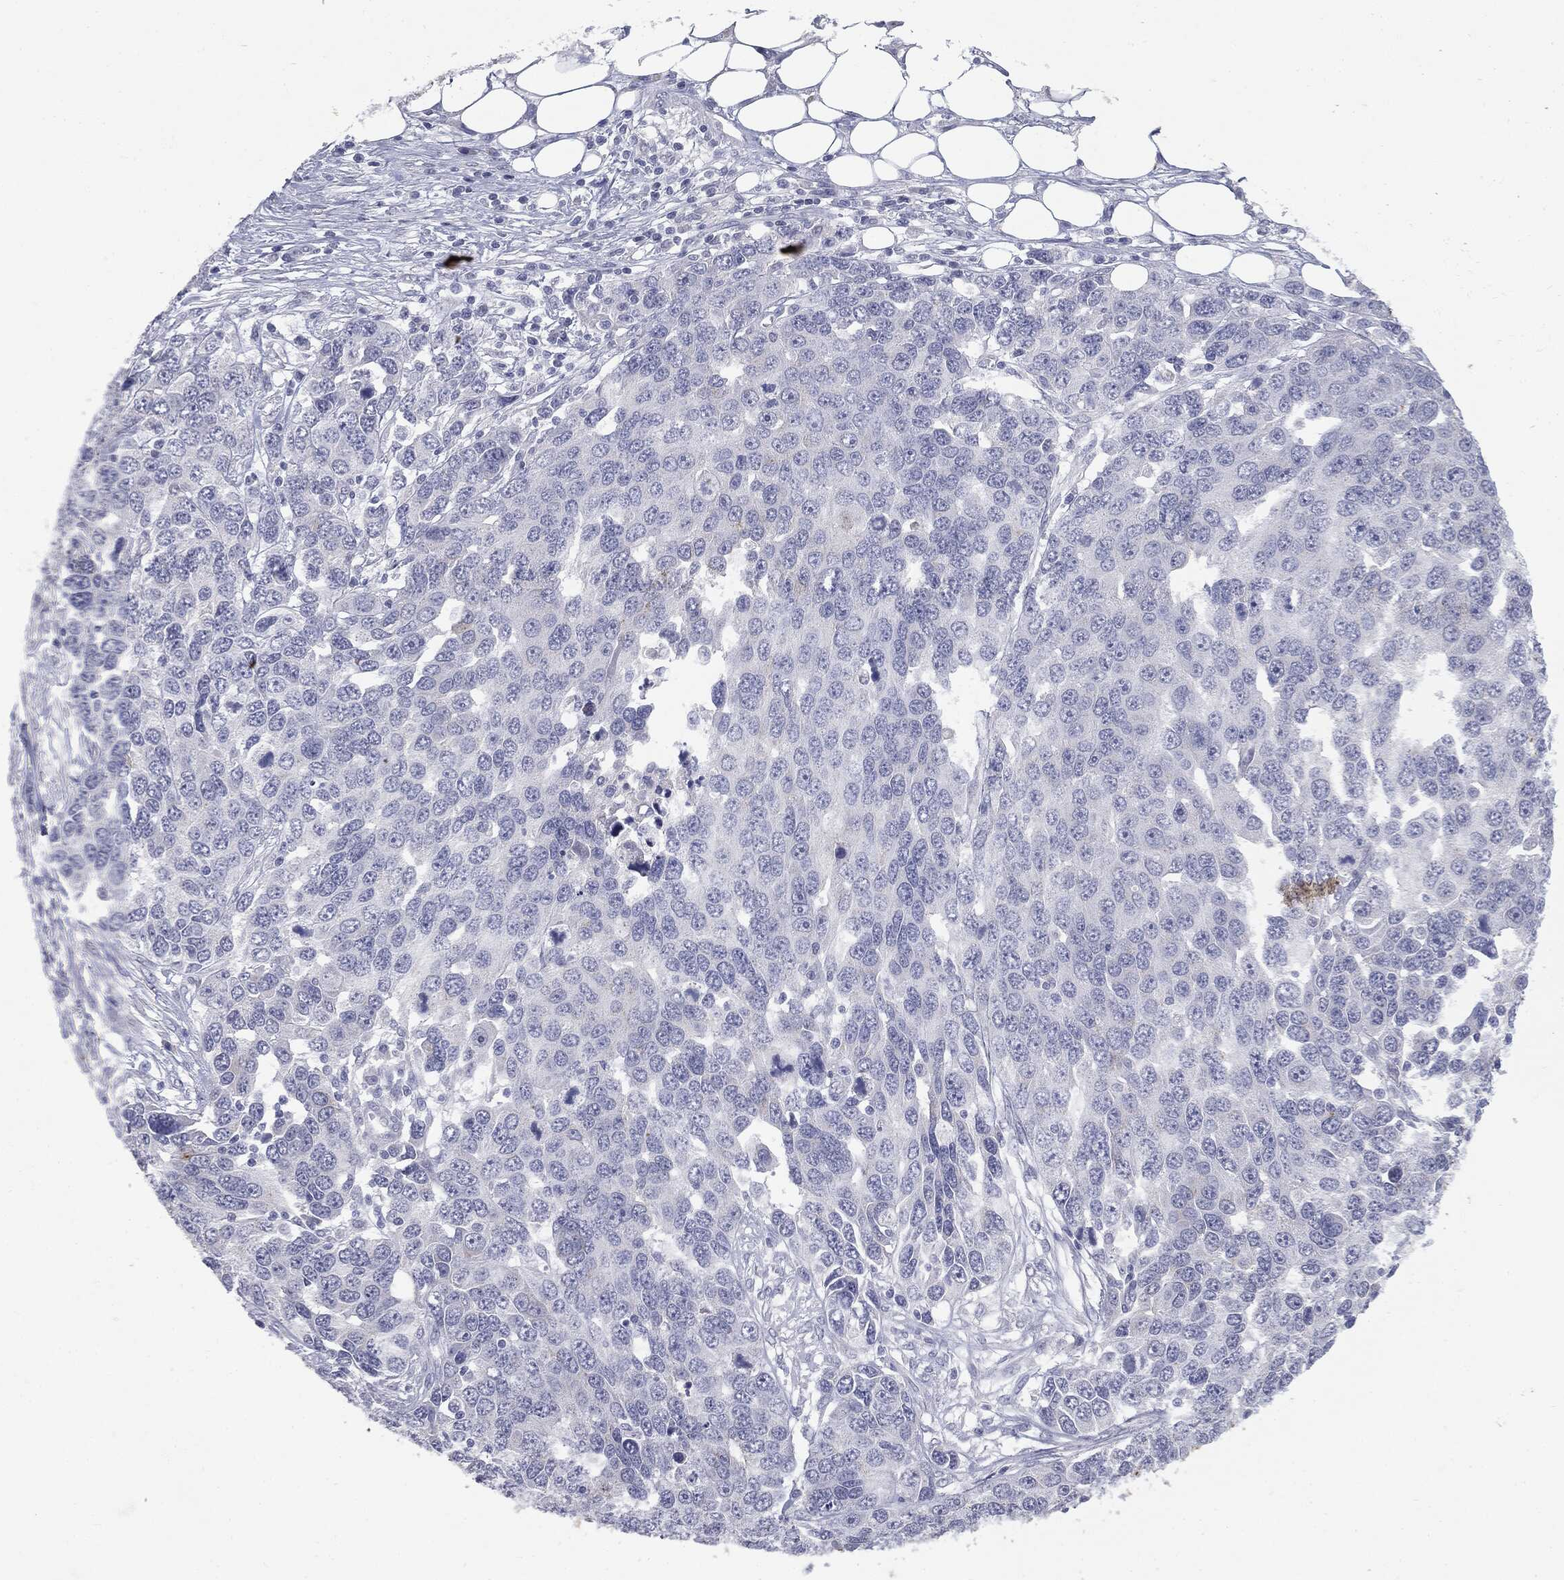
{"staining": {"intensity": "negative", "quantity": "none", "location": "none"}, "tissue": "ovarian cancer", "cell_type": "Tumor cells", "image_type": "cancer", "snomed": [{"axis": "morphology", "description": "Cystadenocarcinoma, serous, NOS"}, {"axis": "topography", "description": "Ovary"}], "caption": "High magnification brightfield microscopy of ovarian cancer (serous cystadenocarcinoma) stained with DAB (brown) and counterstained with hematoxylin (blue): tumor cells show no significant staining.", "gene": "MUC1", "patient": {"sex": "female", "age": 76}}